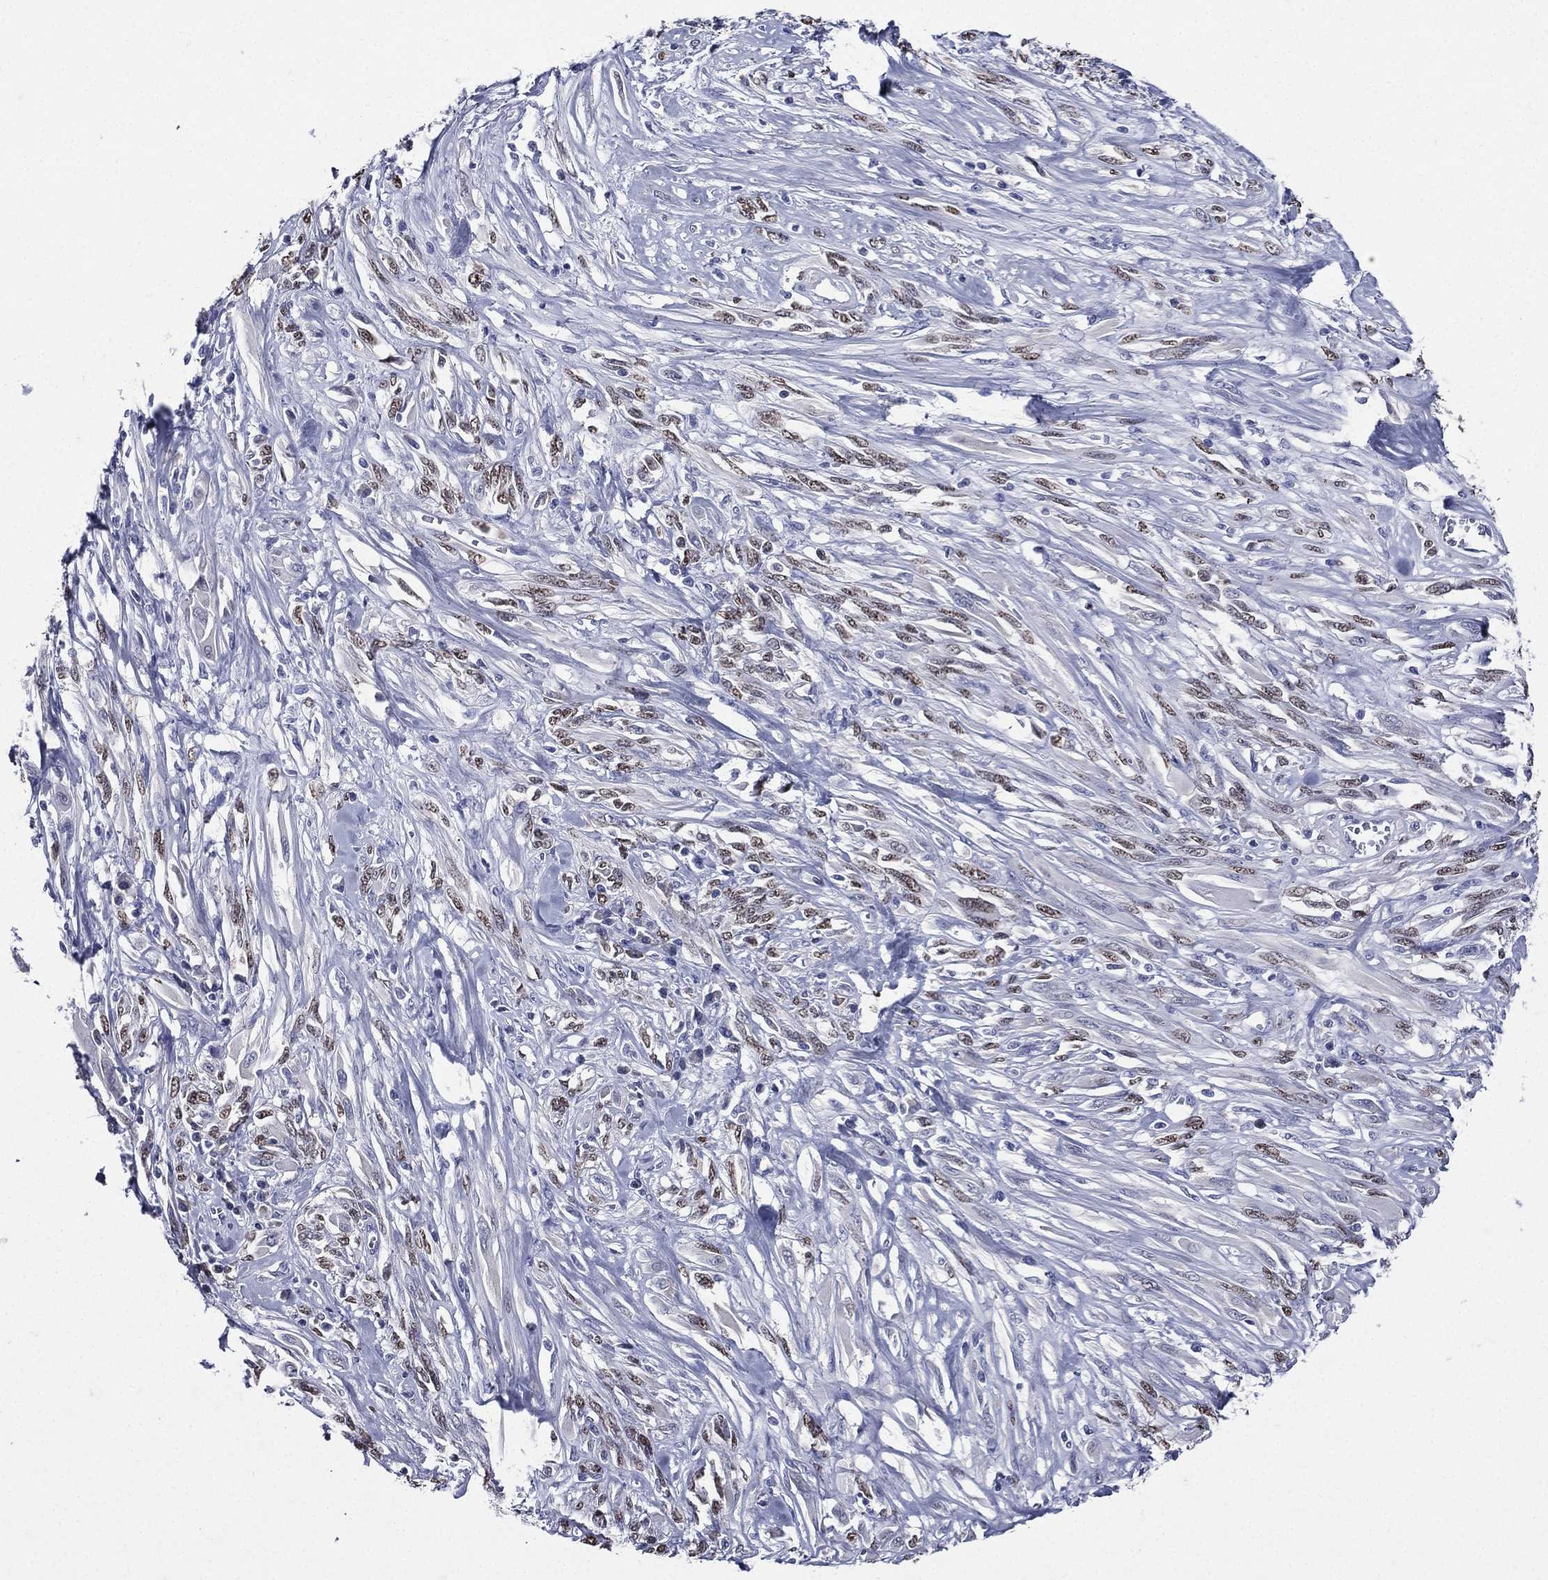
{"staining": {"intensity": "weak", "quantity": "25%-75%", "location": "nuclear"}, "tissue": "melanoma", "cell_type": "Tumor cells", "image_type": "cancer", "snomed": [{"axis": "morphology", "description": "Malignant melanoma, NOS"}, {"axis": "topography", "description": "Skin"}], "caption": "Malignant melanoma stained with immunohistochemistry shows weak nuclear positivity in approximately 25%-75% of tumor cells. Immunohistochemistry stains the protein in brown and the nuclei are stained blue.", "gene": "TGM1", "patient": {"sex": "female", "age": 91}}